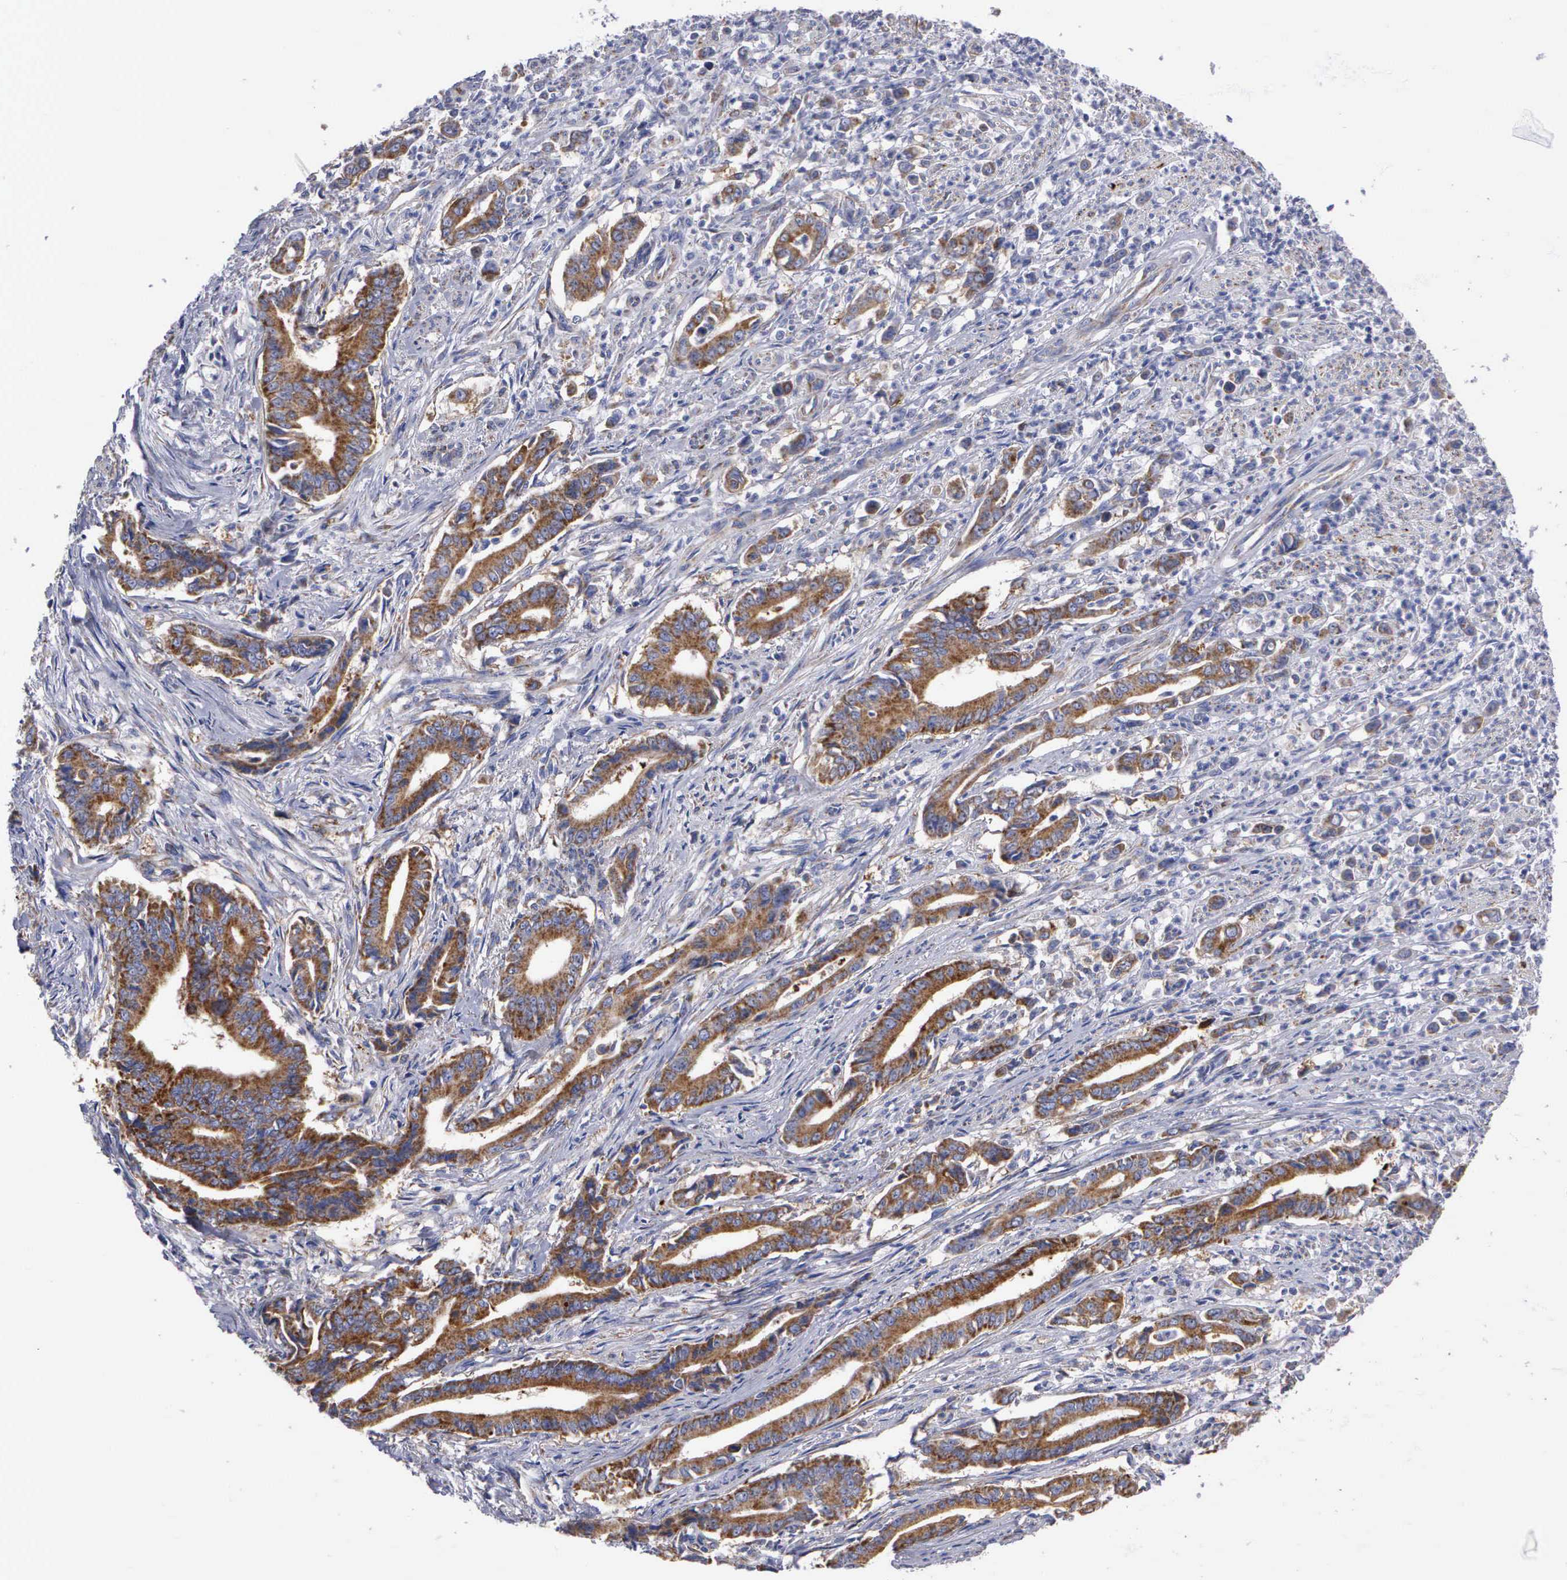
{"staining": {"intensity": "moderate", "quantity": ">75%", "location": "cytoplasmic/membranous"}, "tissue": "stomach cancer", "cell_type": "Tumor cells", "image_type": "cancer", "snomed": [{"axis": "morphology", "description": "Adenocarcinoma, NOS"}, {"axis": "topography", "description": "Stomach"}], "caption": "Moderate cytoplasmic/membranous protein expression is seen in about >75% of tumor cells in stomach adenocarcinoma.", "gene": "APOOL", "patient": {"sex": "female", "age": 76}}